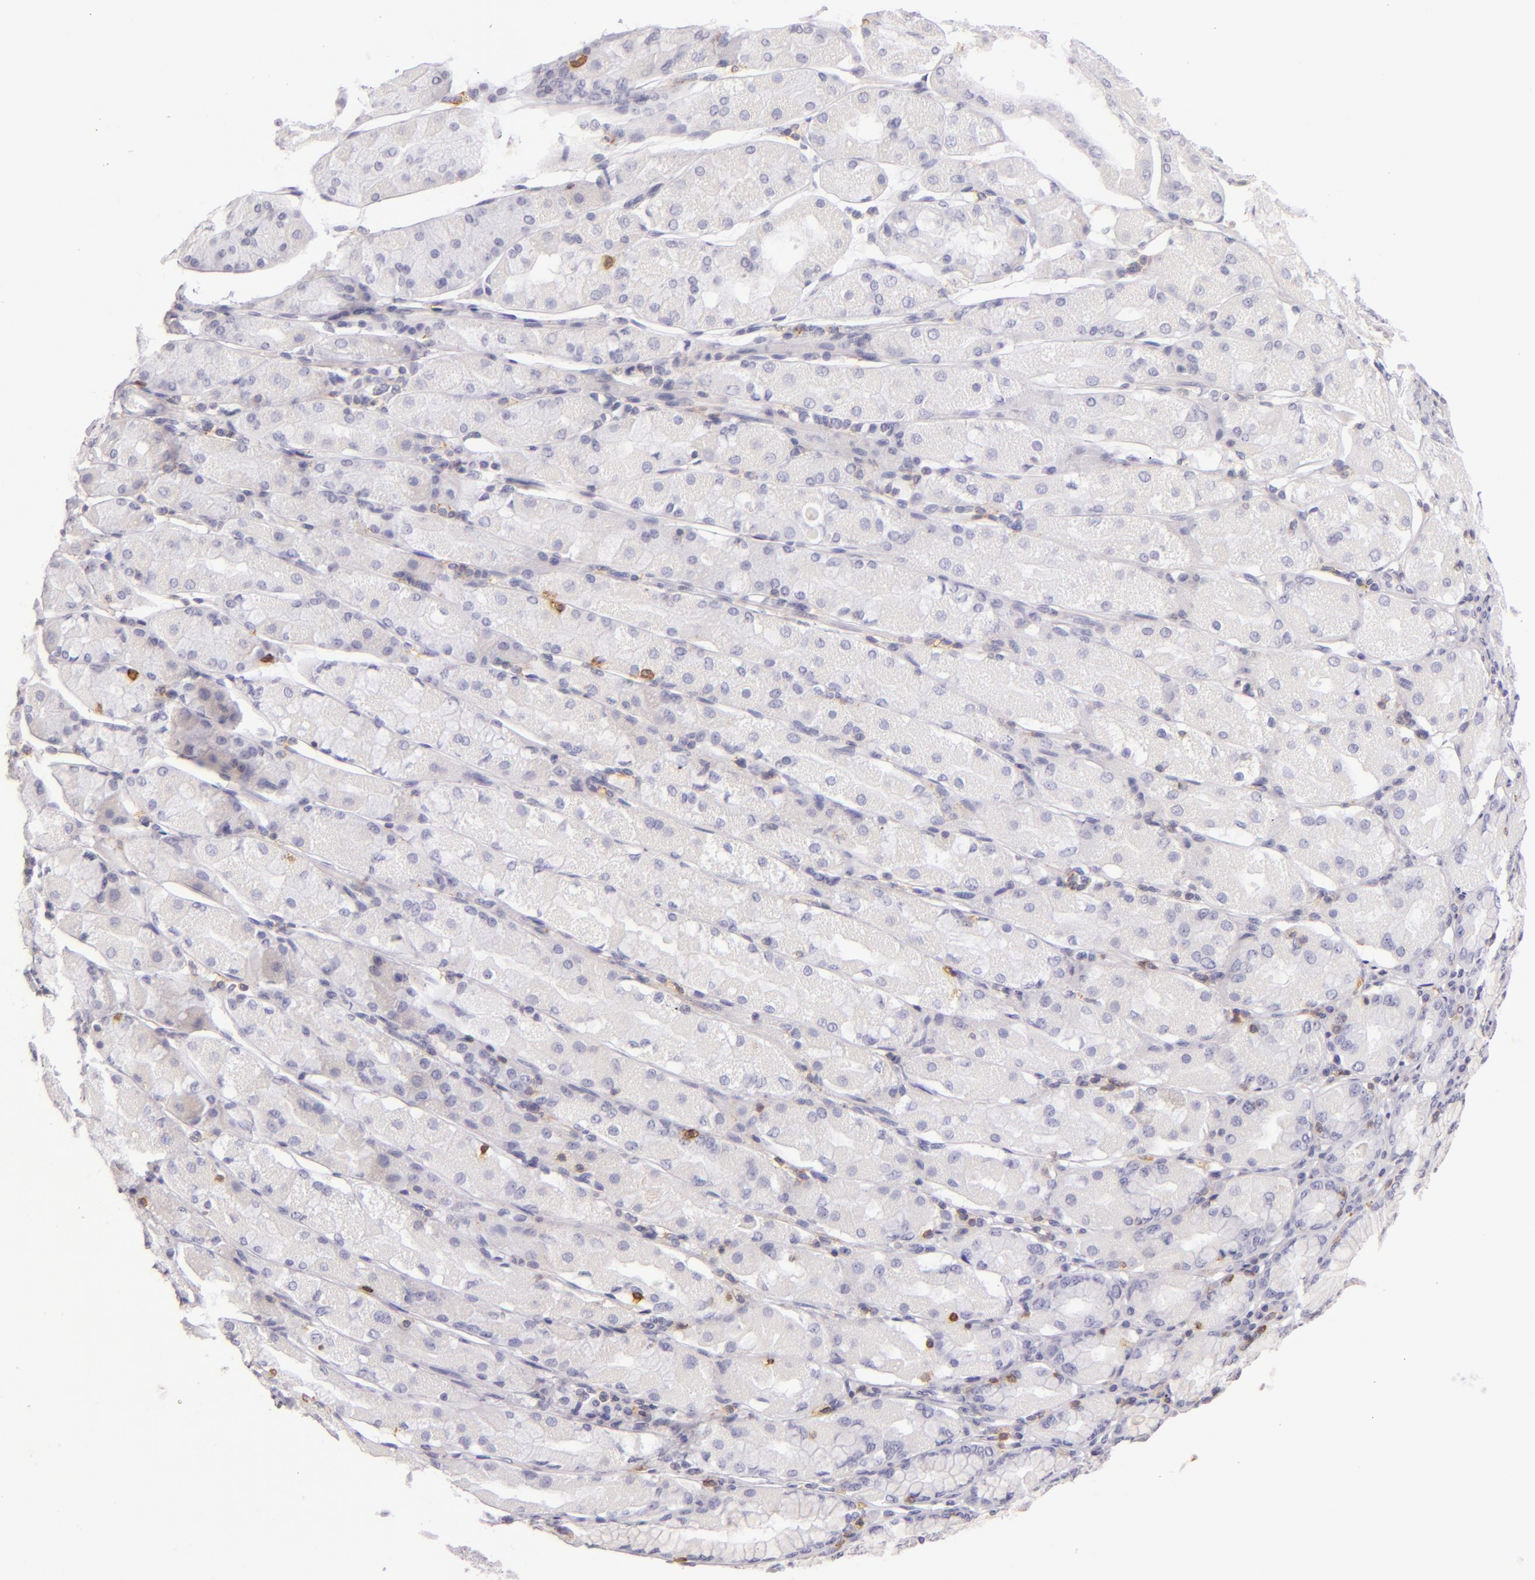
{"staining": {"intensity": "negative", "quantity": "none", "location": "none"}, "tissue": "stomach cancer", "cell_type": "Tumor cells", "image_type": "cancer", "snomed": [{"axis": "morphology", "description": "Adenocarcinoma, NOS"}, {"axis": "topography", "description": "Stomach, upper"}], "caption": "High power microscopy histopathology image of an IHC micrograph of stomach cancer (adenocarcinoma), revealing no significant positivity in tumor cells.", "gene": "LAT", "patient": {"sex": "male", "age": 71}}